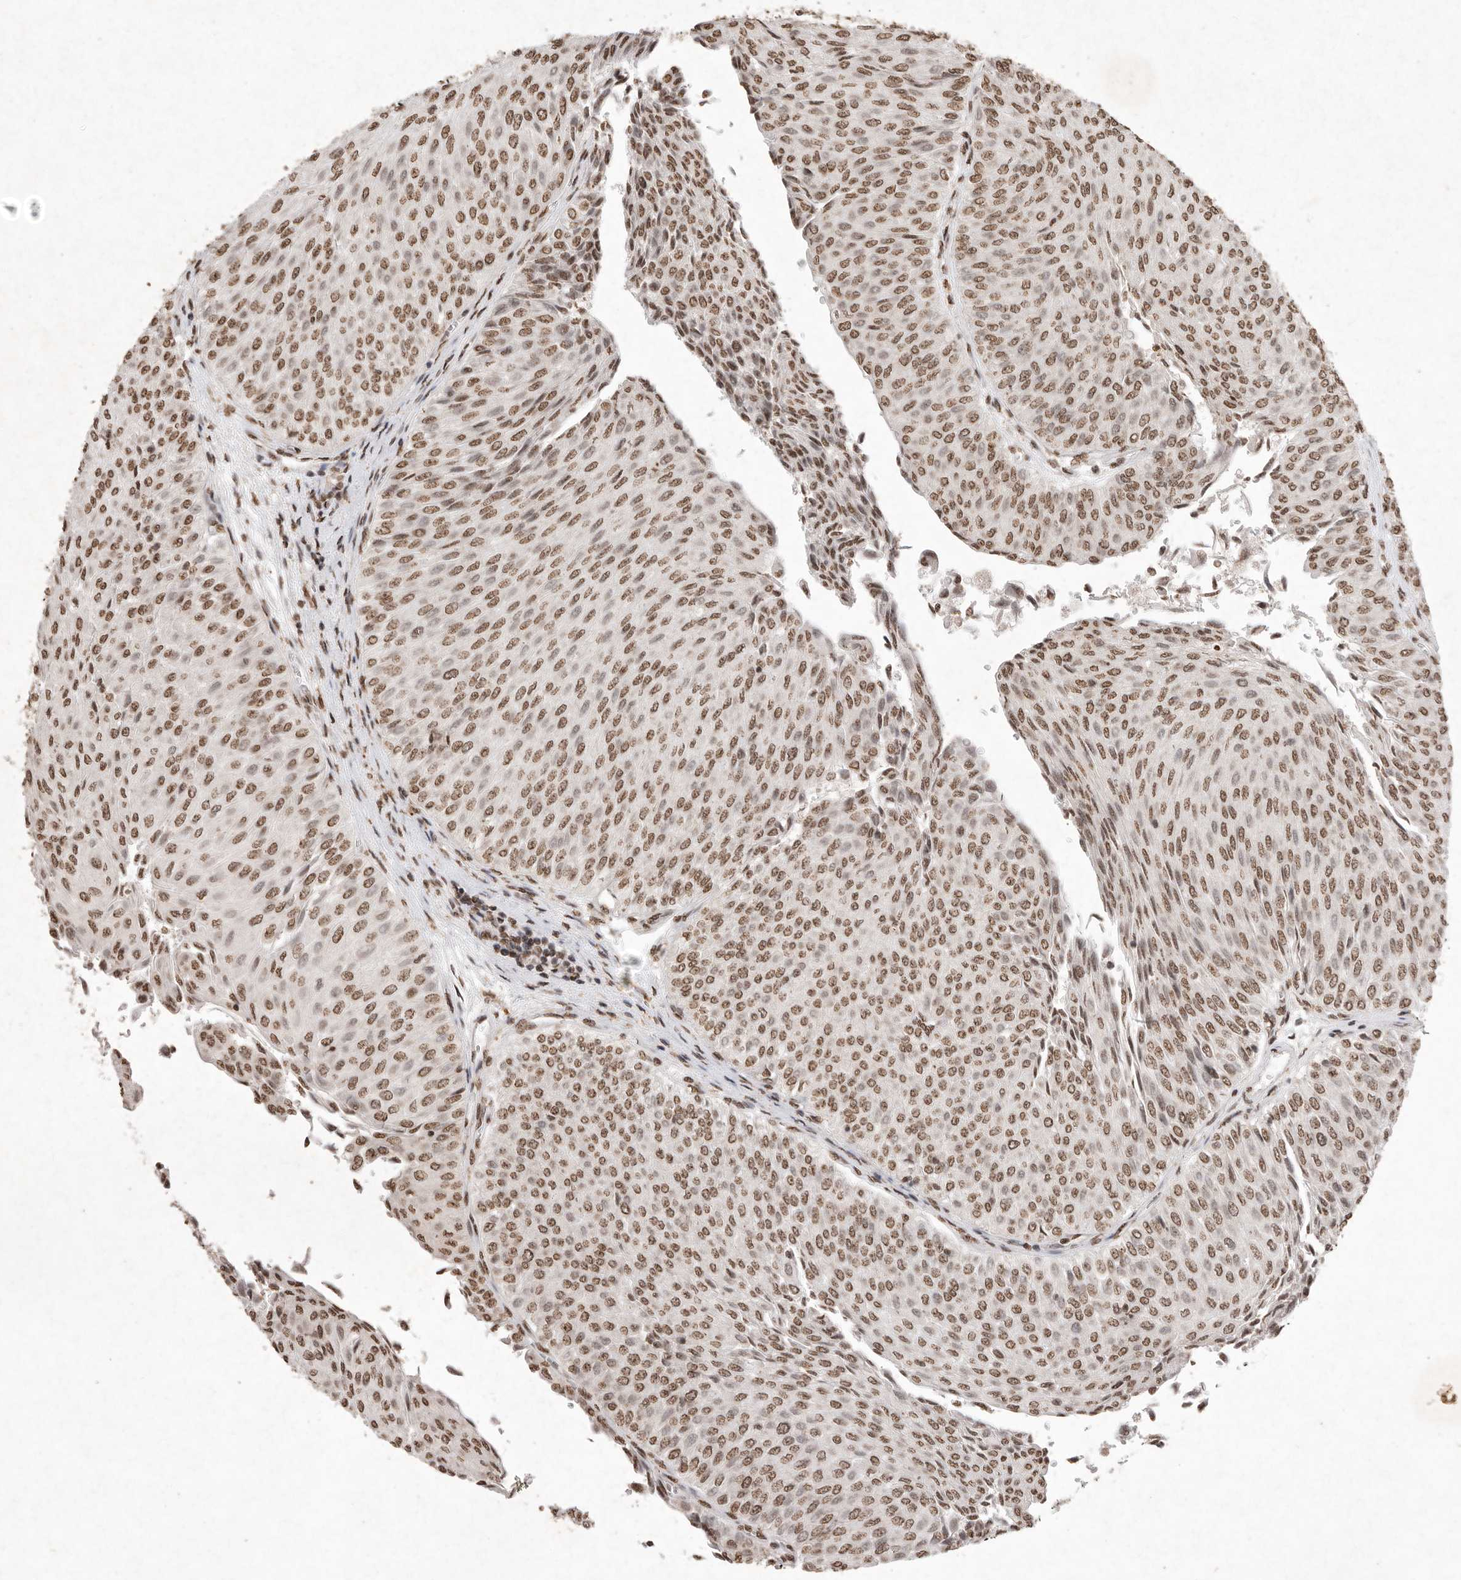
{"staining": {"intensity": "moderate", "quantity": ">75%", "location": "nuclear"}, "tissue": "urothelial cancer", "cell_type": "Tumor cells", "image_type": "cancer", "snomed": [{"axis": "morphology", "description": "Urothelial carcinoma, Low grade"}, {"axis": "topography", "description": "Urinary bladder"}], "caption": "DAB (3,3'-diaminobenzidine) immunohistochemical staining of urothelial cancer shows moderate nuclear protein expression in about >75% of tumor cells.", "gene": "NKX3-2", "patient": {"sex": "male", "age": 78}}